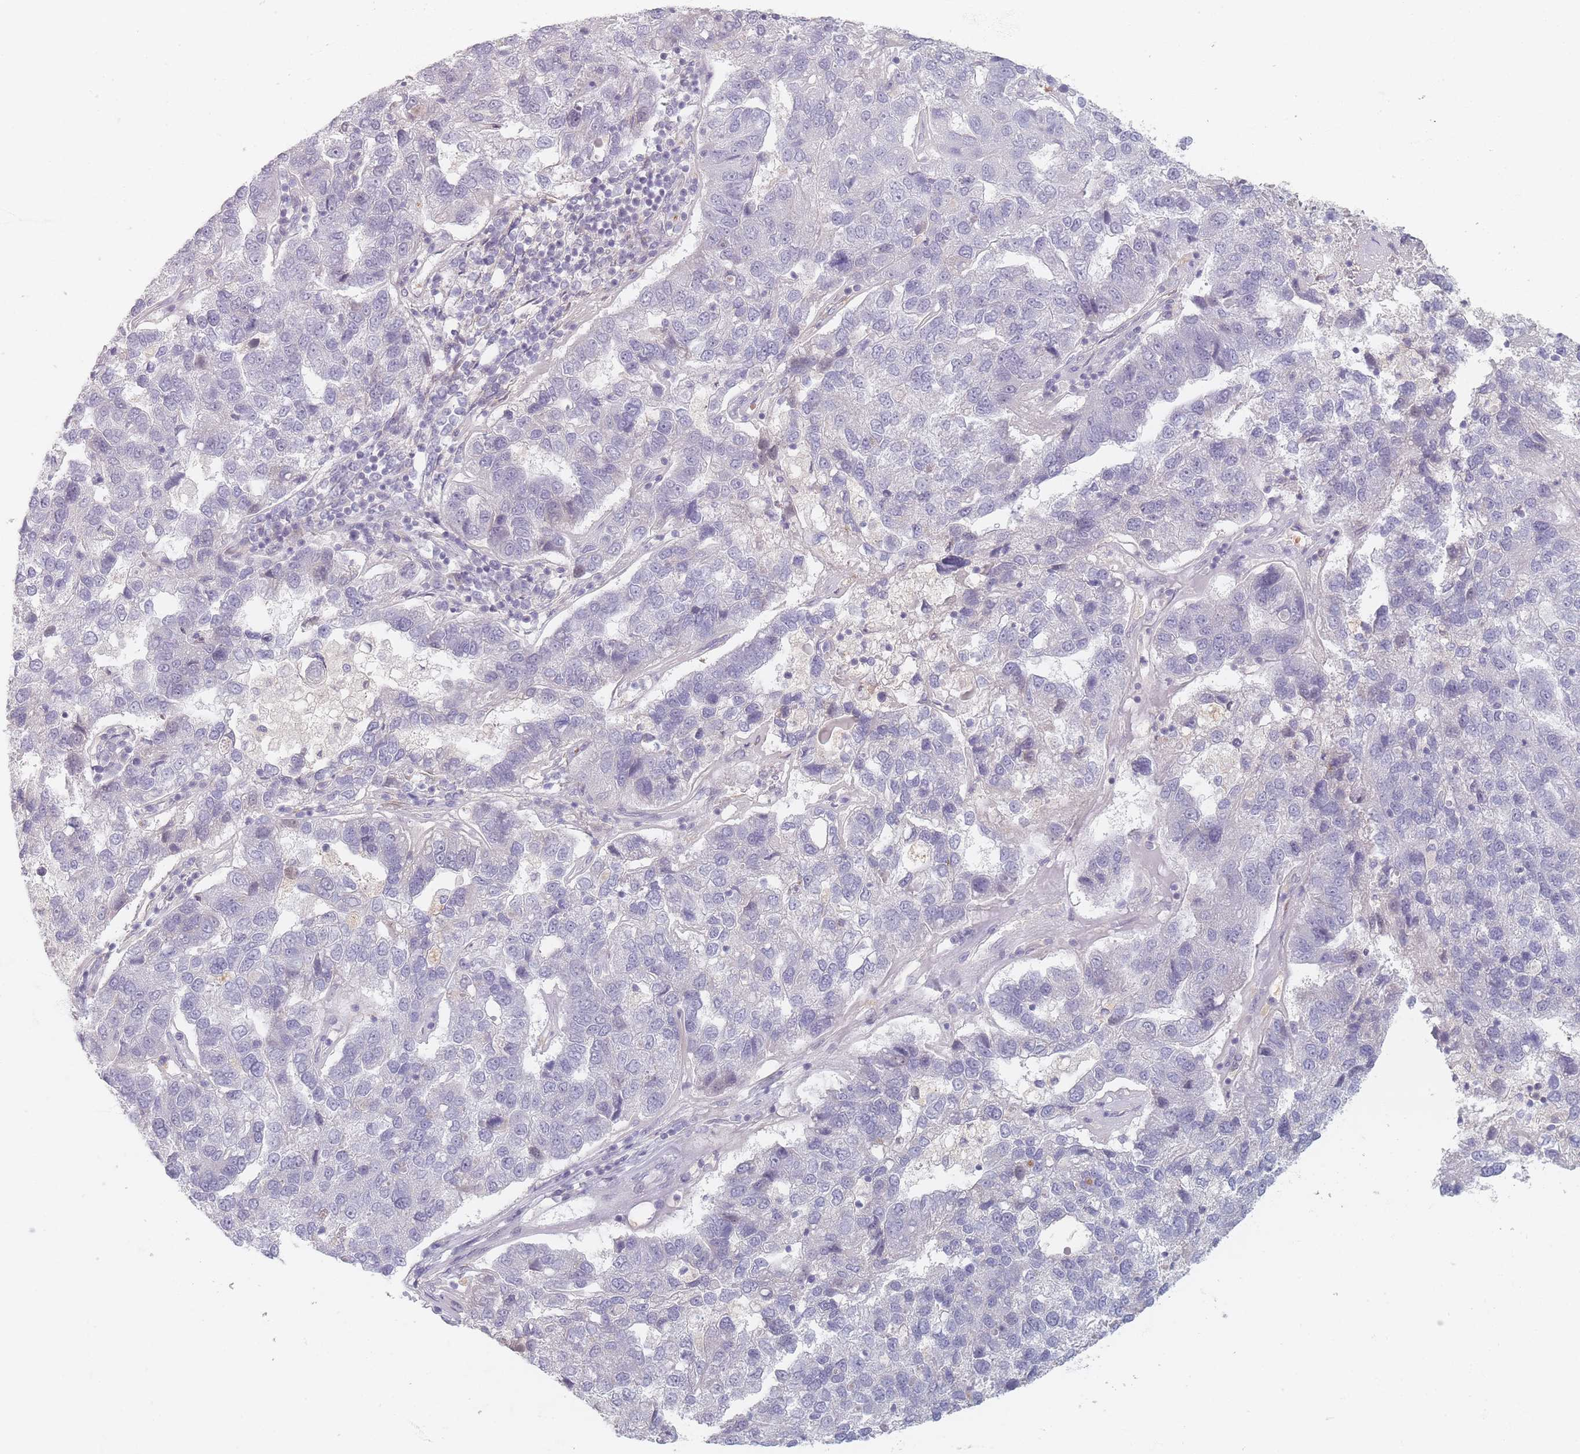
{"staining": {"intensity": "negative", "quantity": "none", "location": "none"}, "tissue": "pancreatic cancer", "cell_type": "Tumor cells", "image_type": "cancer", "snomed": [{"axis": "morphology", "description": "Adenocarcinoma, NOS"}, {"axis": "topography", "description": "Pancreas"}], "caption": "This is an immunohistochemistry micrograph of human pancreatic cancer. There is no staining in tumor cells.", "gene": "TMOD1", "patient": {"sex": "female", "age": 61}}